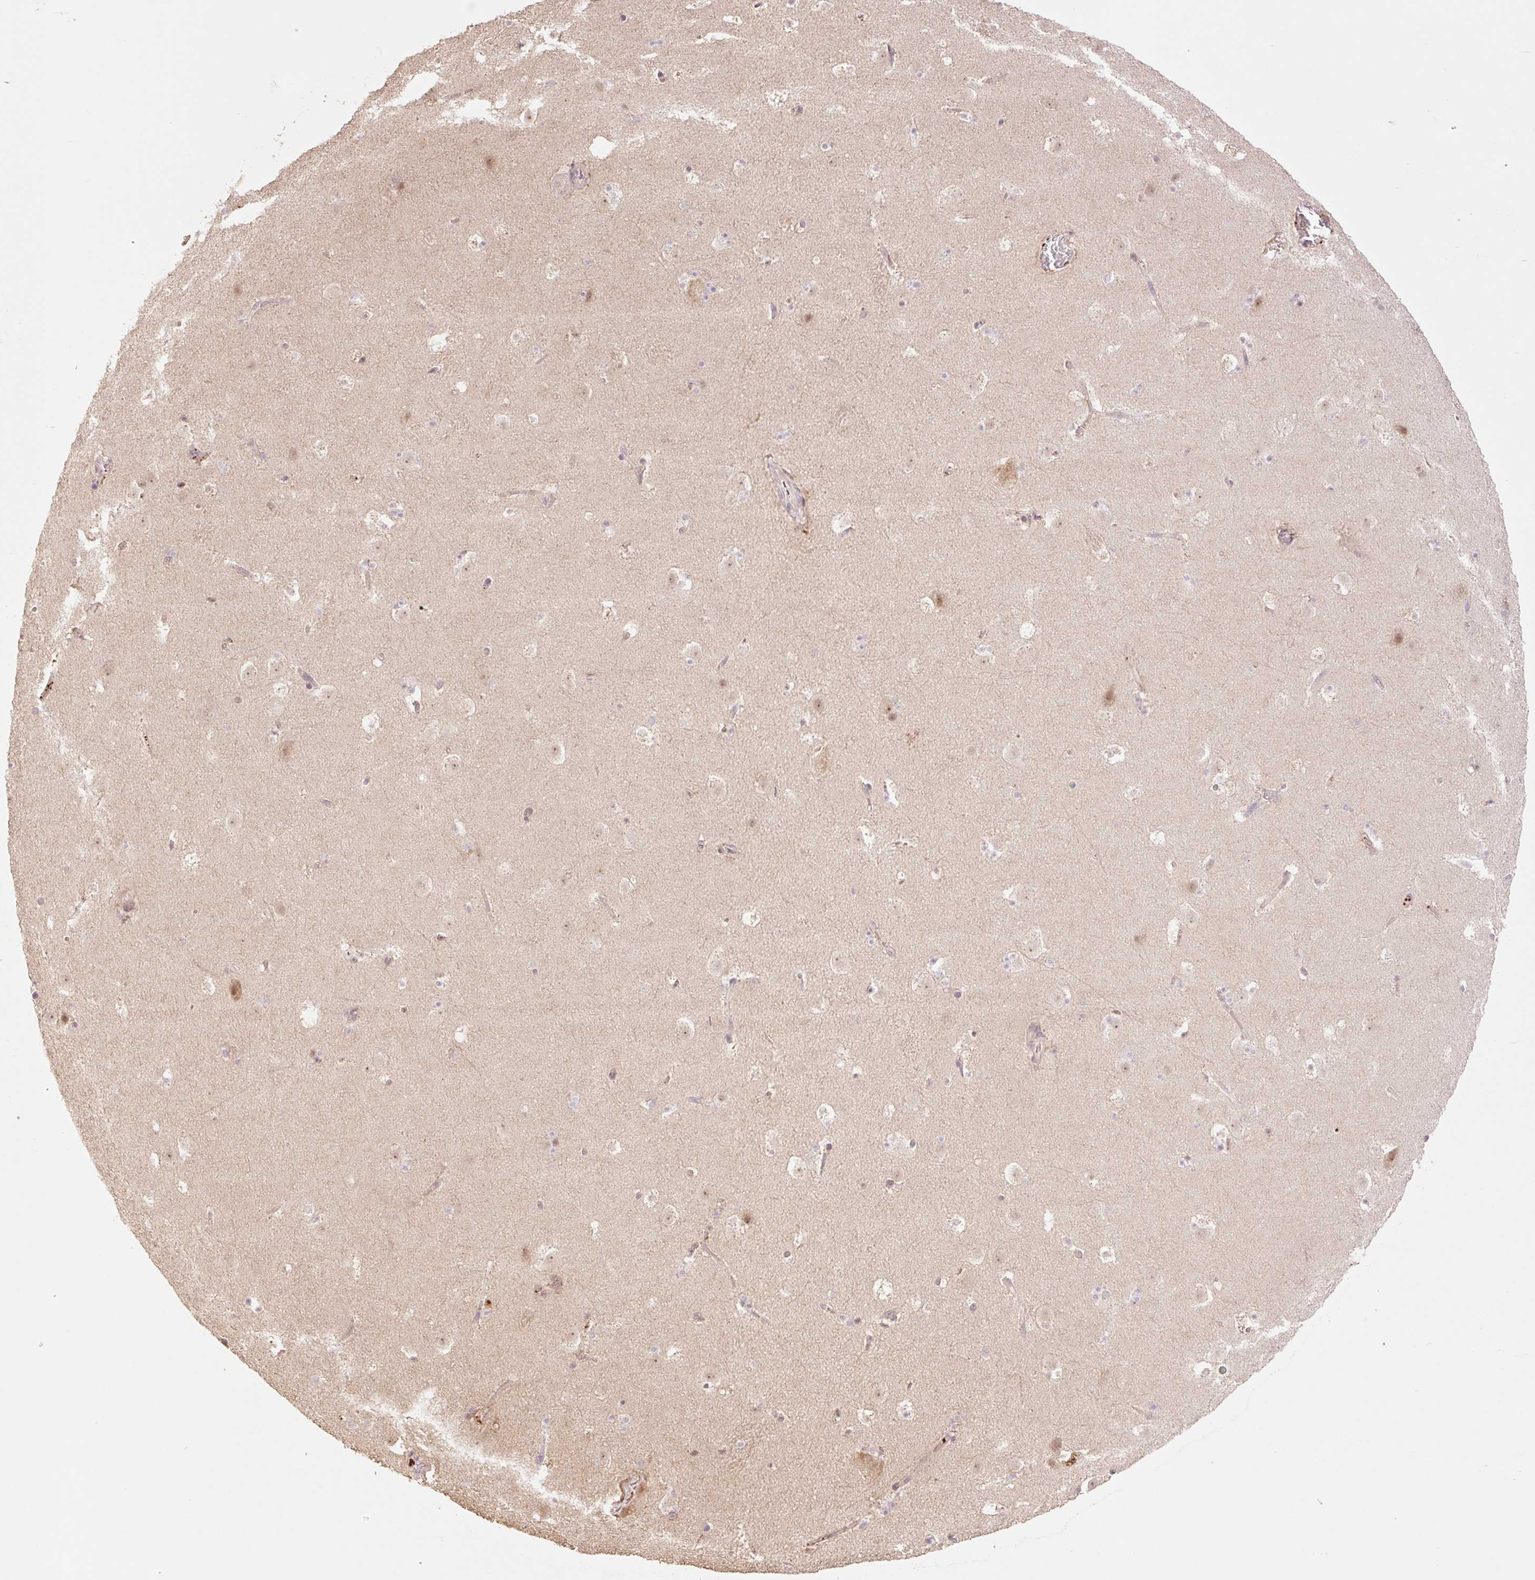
{"staining": {"intensity": "weak", "quantity": "<25%", "location": "cytoplasmic/membranous"}, "tissue": "caudate", "cell_type": "Glial cells", "image_type": "normal", "snomed": [{"axis": "morphology", "description": "Normal tissue, NOS"}, {"axis": "topography", "description": "Lateral ventricle wall"}], "caption": "IHC of normal human caudate demonstrates no expression in glial cells.", "gene": "YJU2B", "patient": {"sex": "male", "age": 37}}